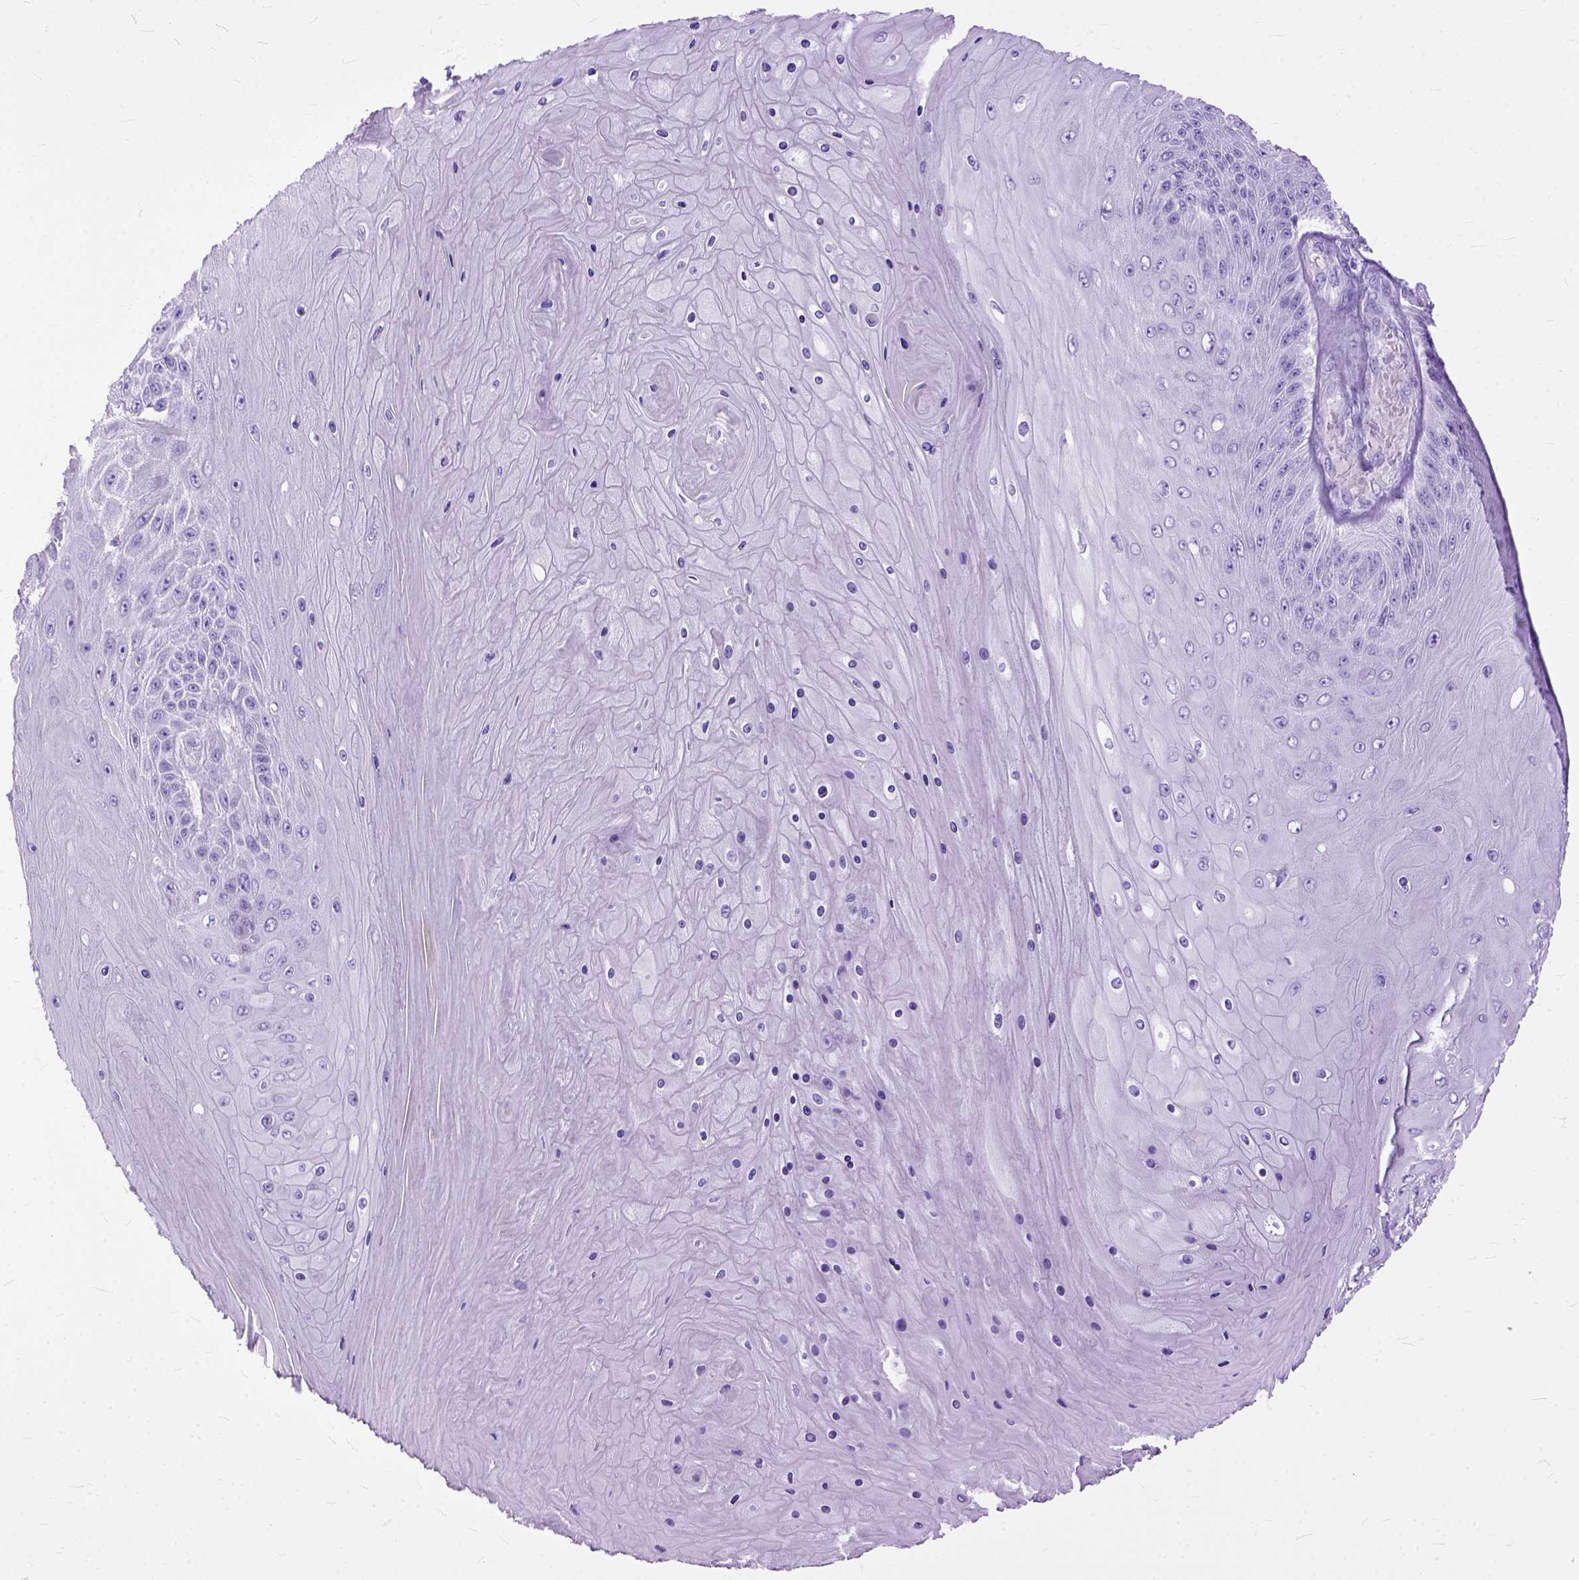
{"staining": {"intensity": "negative", "quantity": "none", "location": "none"}, "tissue": "skin cancer", "cell_type": "Tumor cells", "image_type": "cancer", "snomed": [{"axis": "morphology", "description": "Squamous cell carcinoma, NOS"}, {"axis": "topography", "description": "Skin"}], "caption": "This is an immunohistochemistry histopathology image of human skin squamous cell carcinoma. There is no staining in tumor cells.", "gene": "GNGT1", "patient": {"sex": "male", "age": 62}}